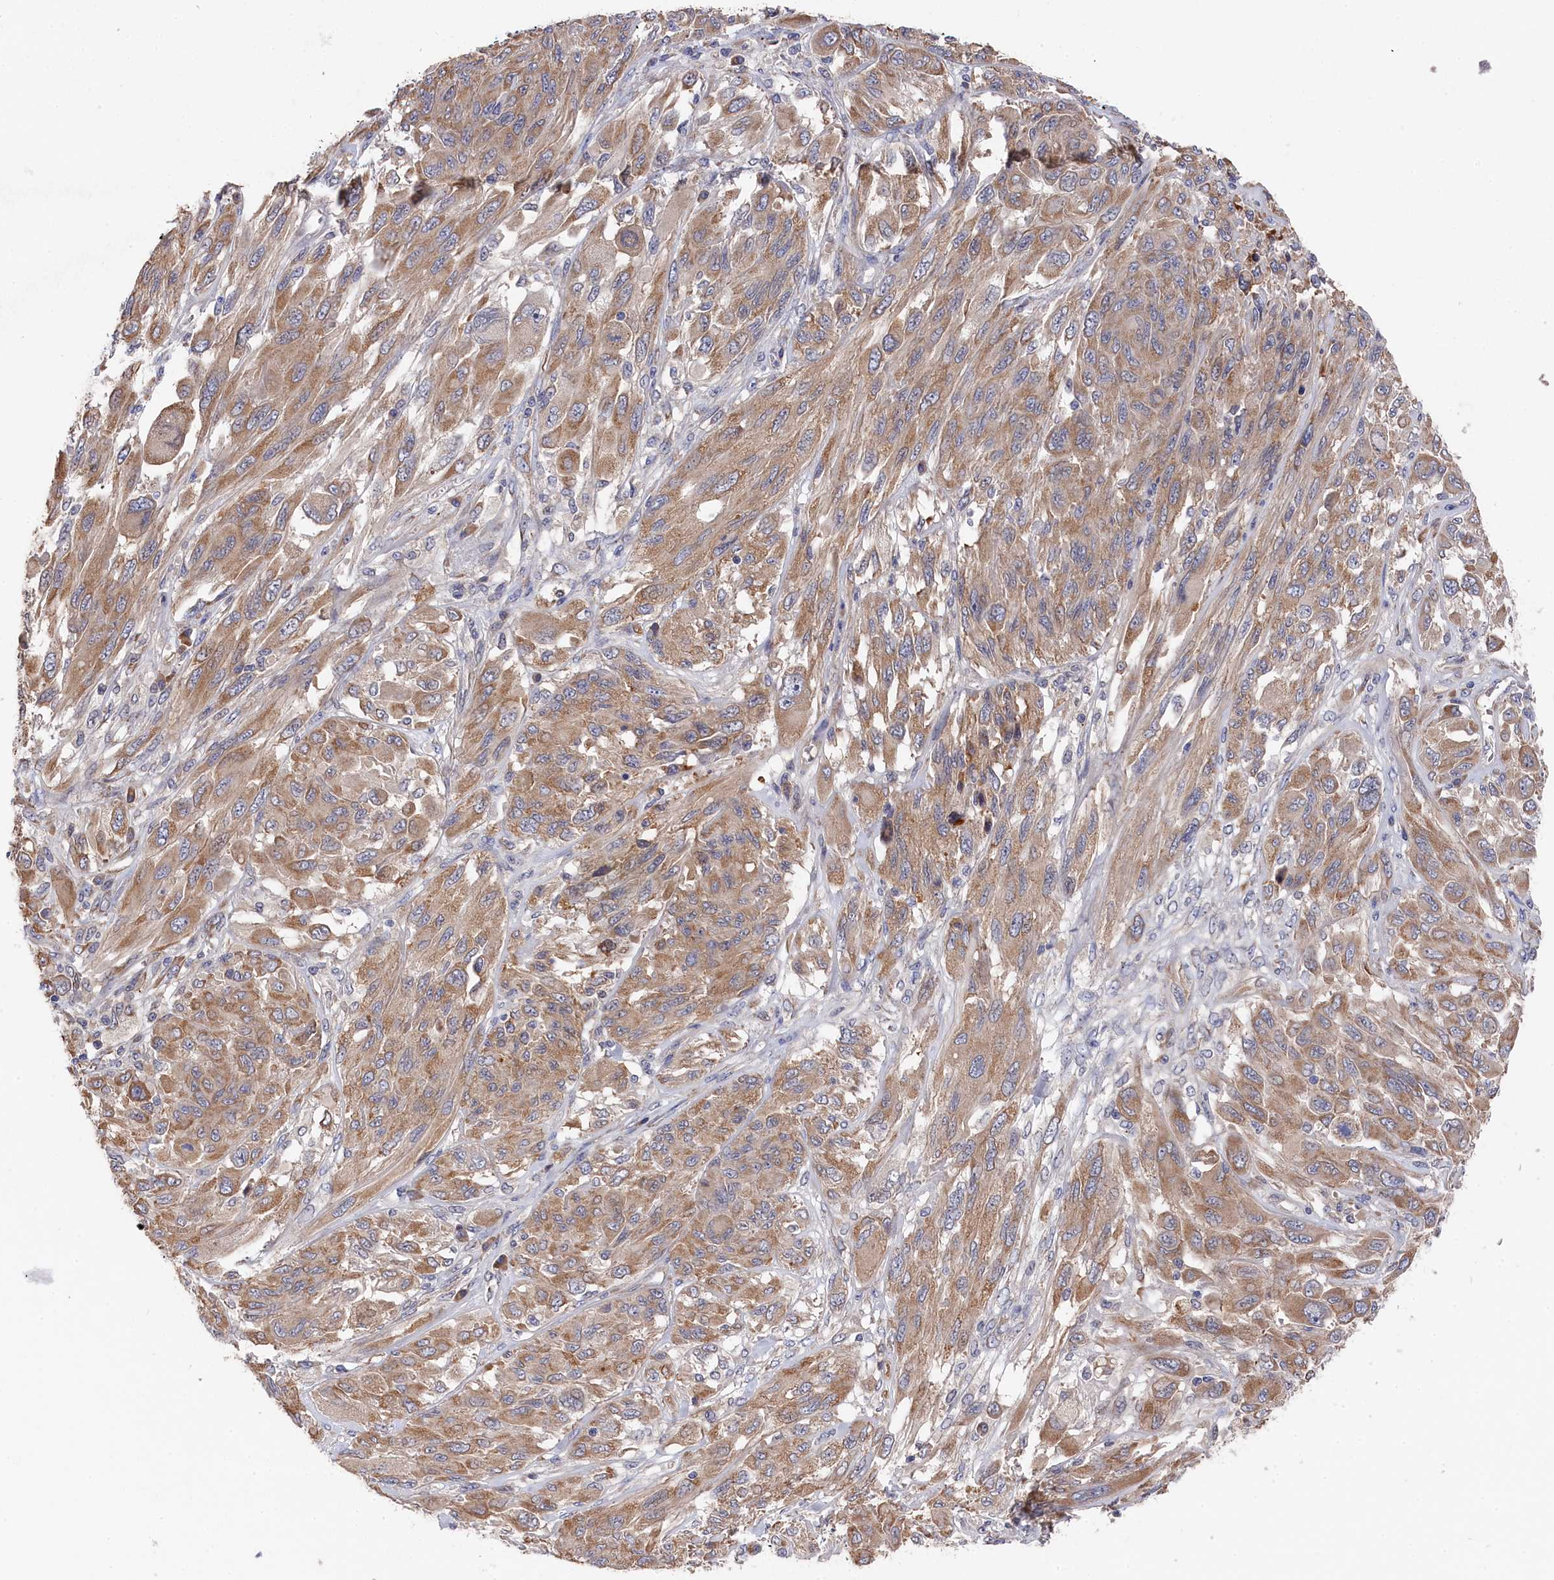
{"staining": {"intensity": "moderate", "quantity": ">75%", "location": "cytoplasmic/membranous"}, "tissue": "melanoma", "cell_type": "Tumor cells", "image_type": "cancer", "snomed": [{"axis": "morphology", "description": "Malignant melanoma, NOS"}, {"axis": "topography", "description": "Skin"}], "caption": "This is an image of IHC staining of malignant melanoma, which shows moderate staining in the cytoplasmic/membranous of tumor cells.", "gene": "CYB5D2", "patient": {"sex": "female", "age": 91}}